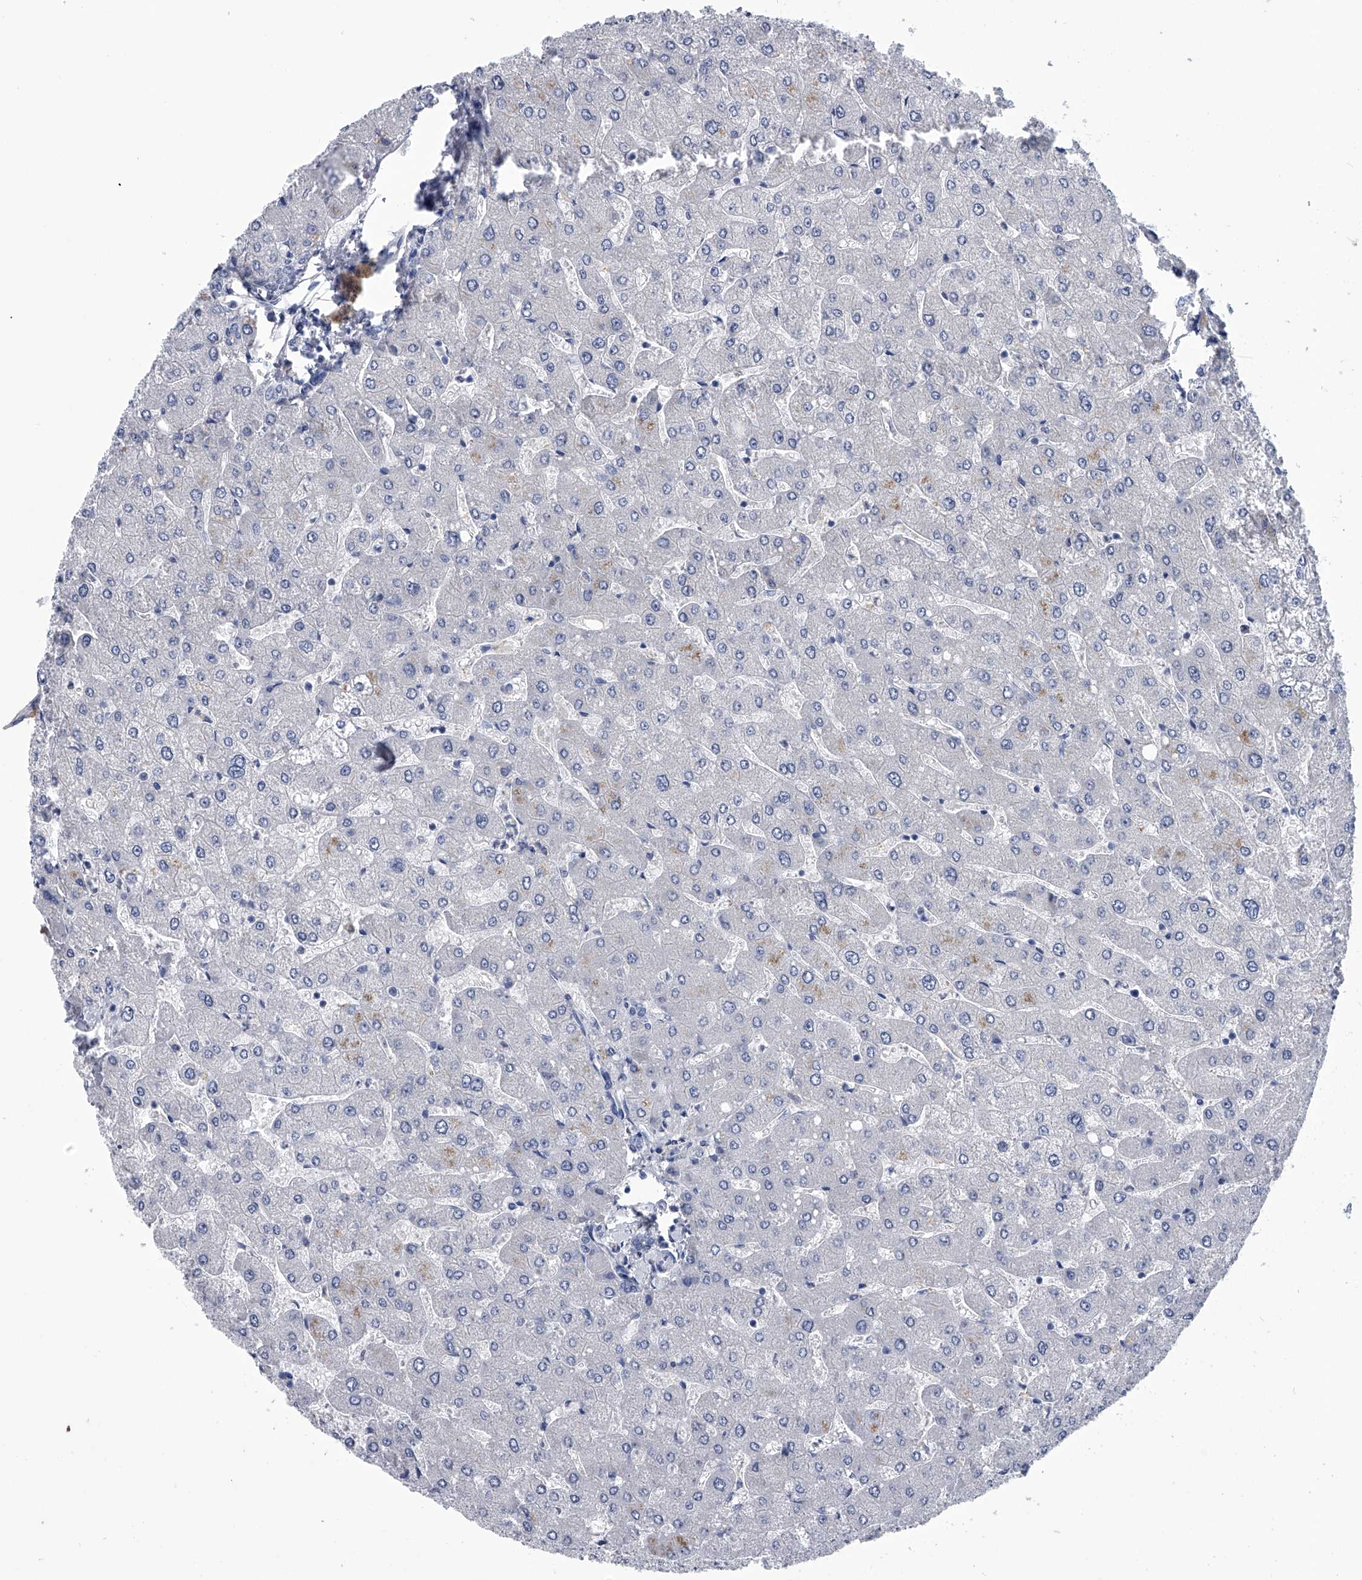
{"staining": {"intensity": "negative", "quantity": "none", "location": "none"}, "tissue": "liver", "cell_type": "Cholangiocytes", "image_type": "normal", "snomed": [{"axis": "morphology", "description": "Normal tissue, NOS"}, {"axis": "topography", "description": "Liver"}], "caption": "Immunohistochemical staining of normal human liver shows no significant positivity in cholangiocytes. The staining is performed using DAB (3,3'-diaminobenzidine) brown chromogen with nuclei counter-stained in using hematoxylin.", "gene": "PDXK", "patient": {"sex": "male", "age": 55}}